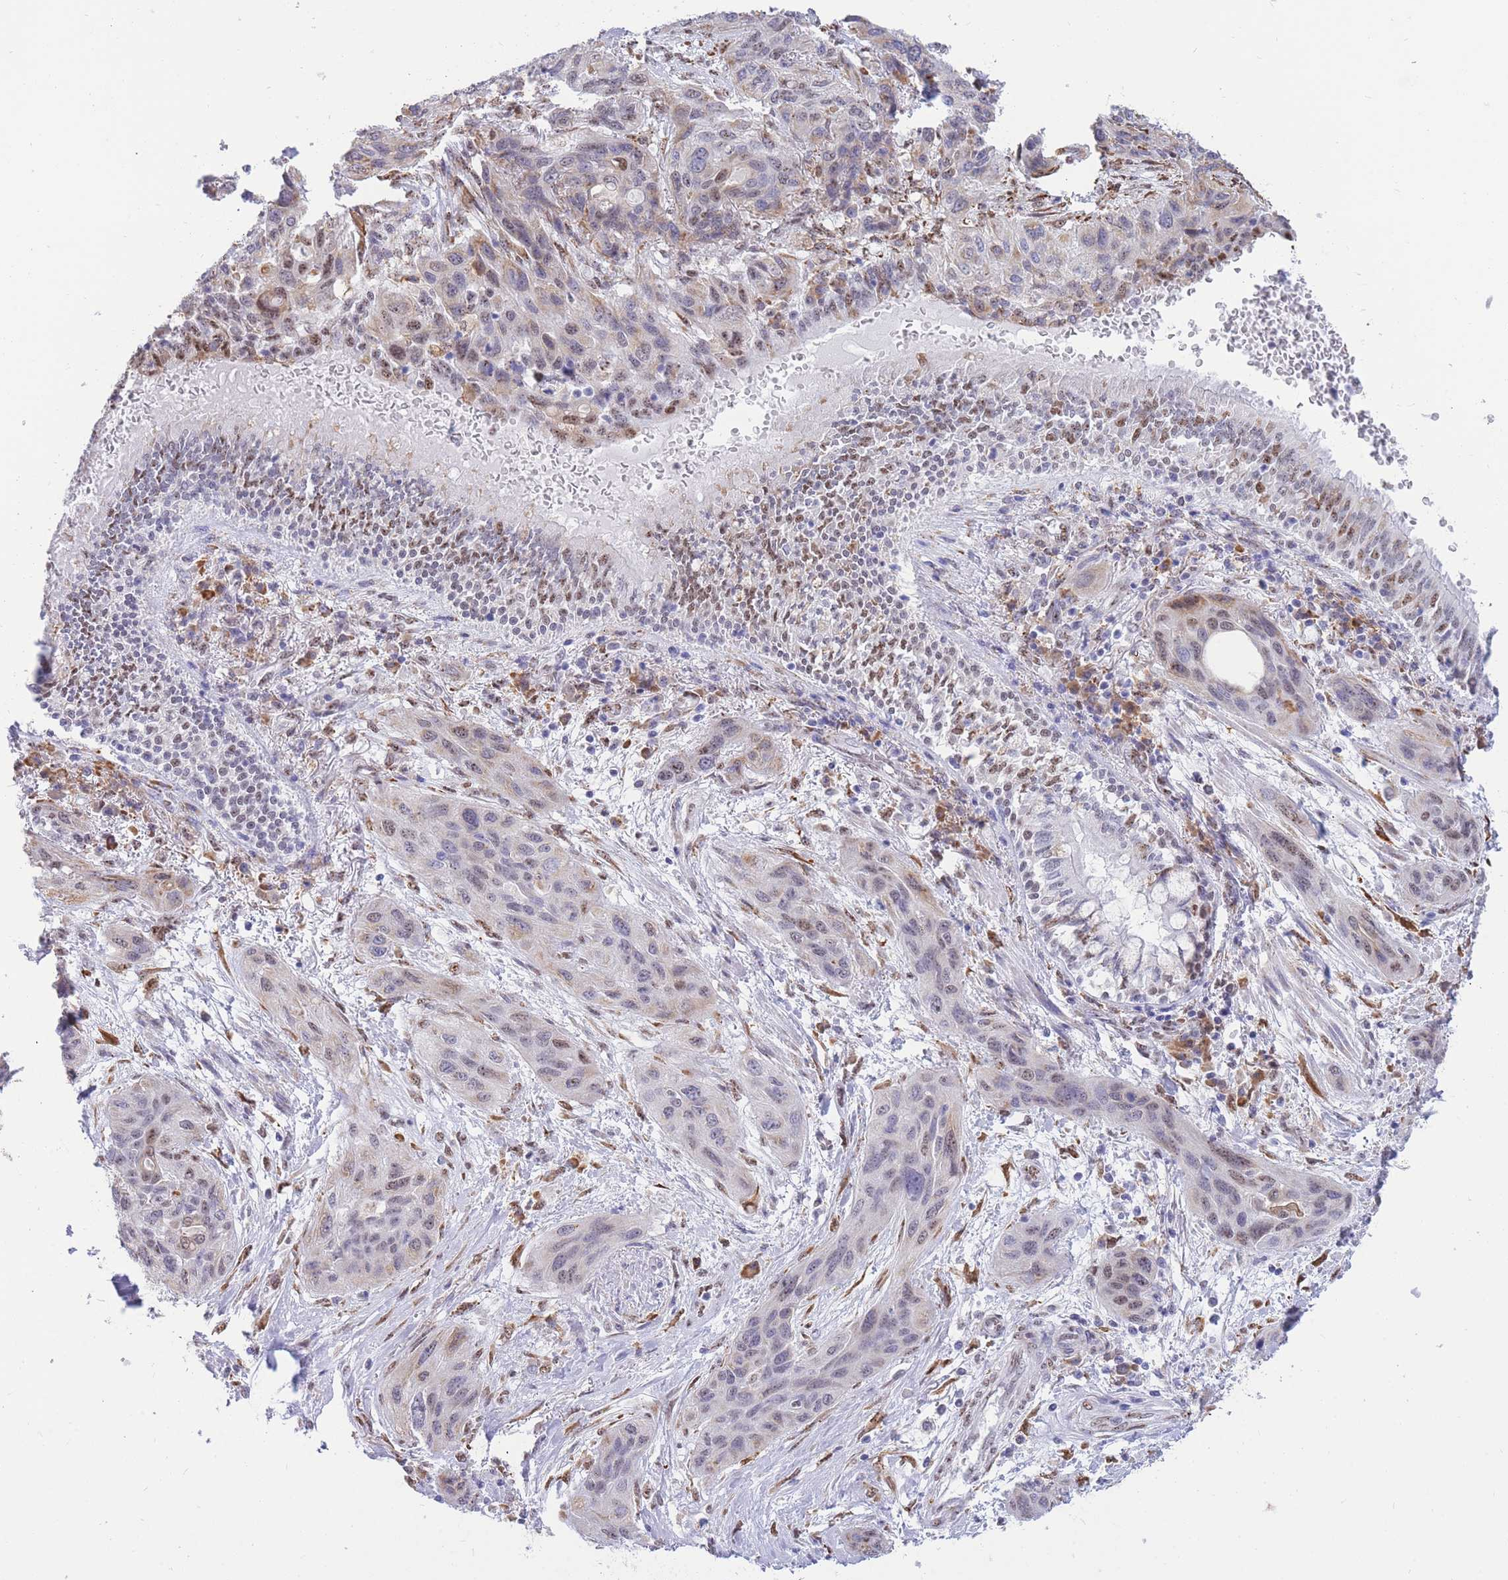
{"staining": {"intensity": "weak", "quantity": "25%-75%", "location": "cytoplasmic/membranous,nuclear"}, "tissue": "lung cancer", "cell_type": "Tumor cells", "image_type": "cancer", "snomed": [{"axis": "morphology", "description": "Squamous cell carcinoma, NOS"}, {"axis": "topography", "description": "Lung"}], "caption": "A high-resolution micrograph shows IHC staining of lung squamous cell carcinoma, which displays weak cytoplasmic/membranous and nuclear expression in about 25%-75% of tumor cells.", "gene": "FAM153A", "patient": {"sex": "female", "age": 70}}